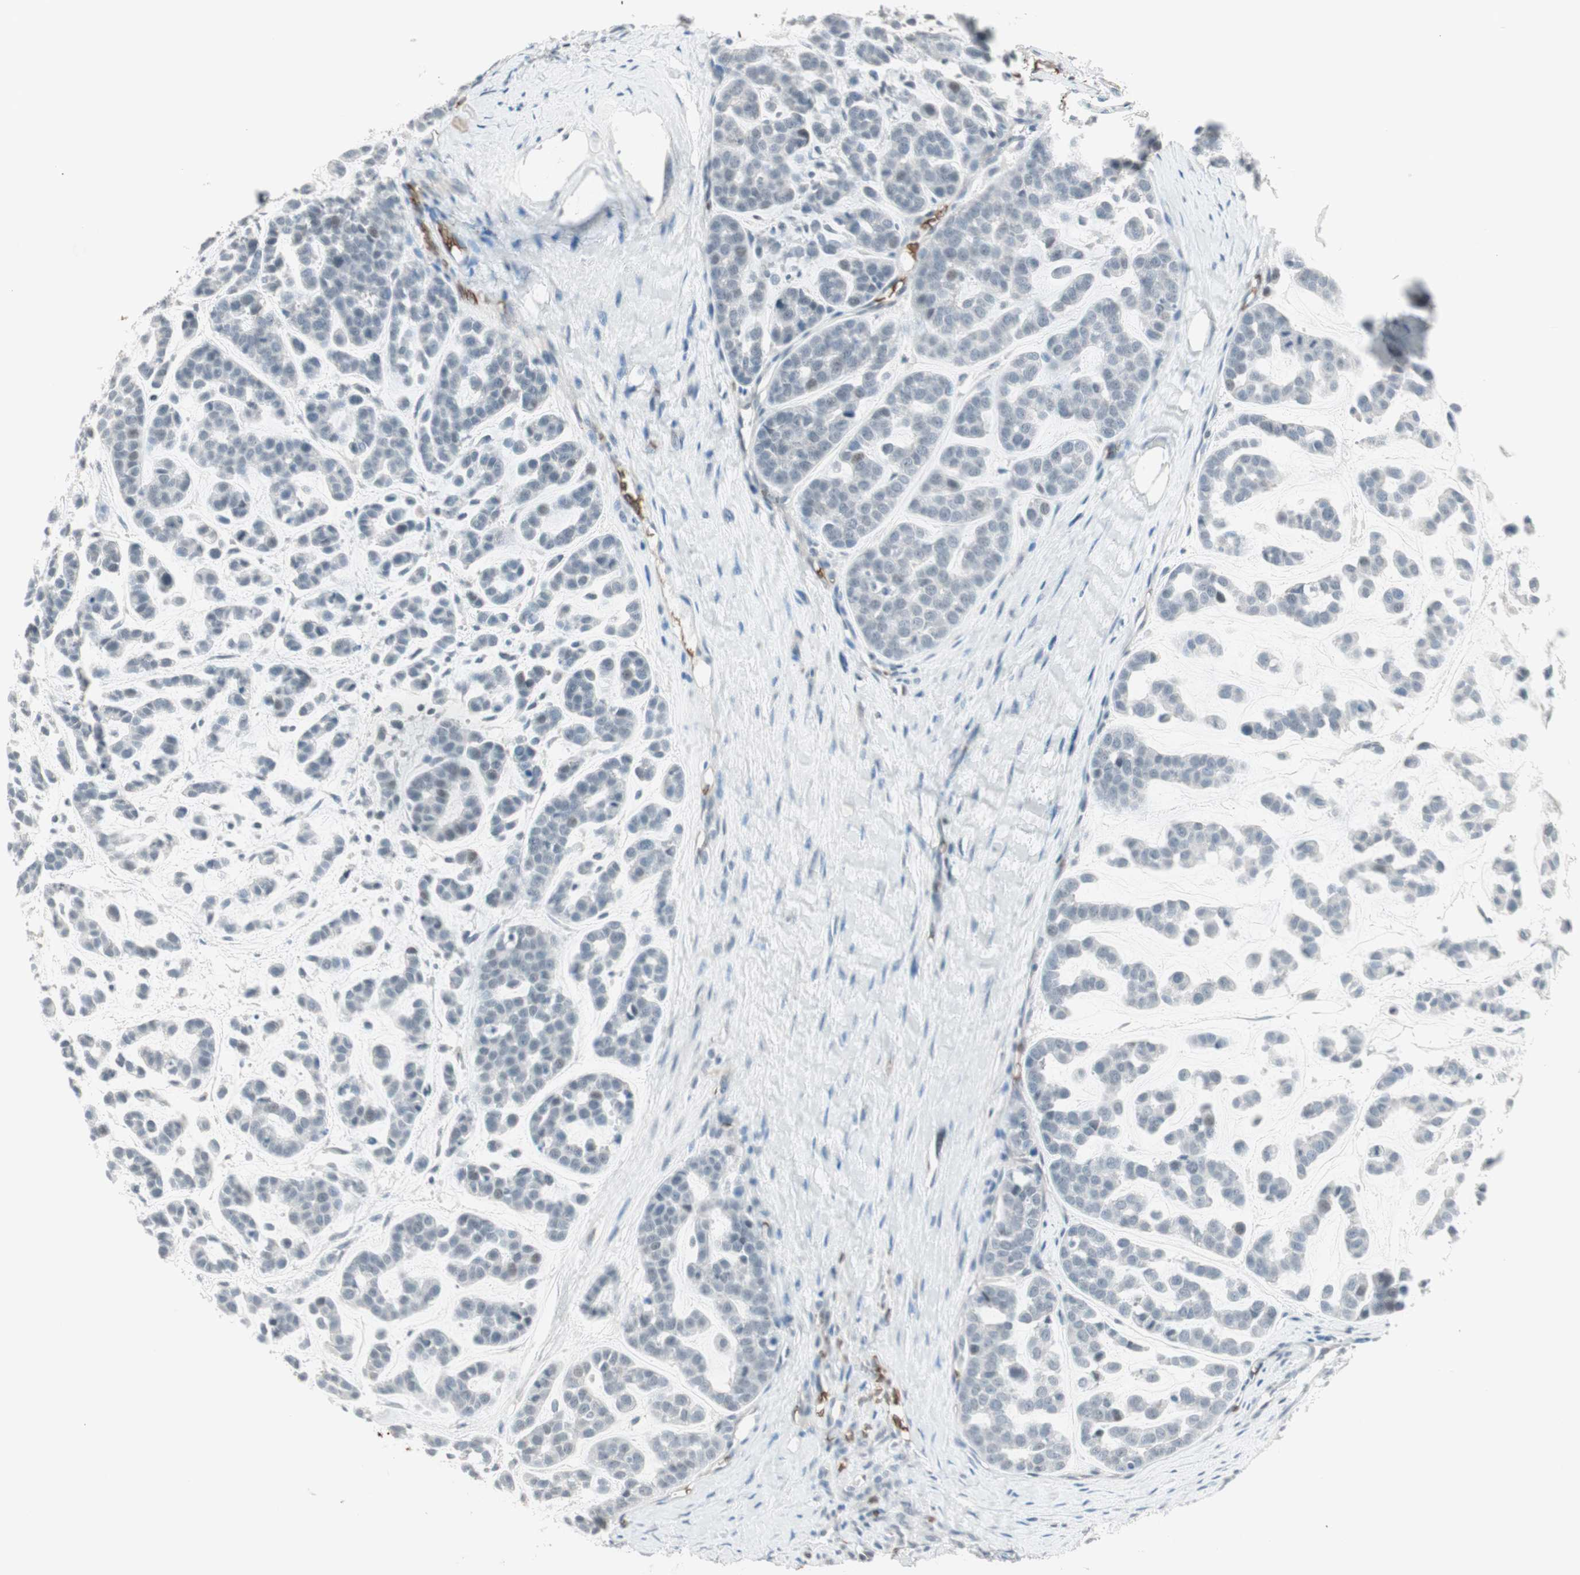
{"staining": {"intensity": "negative", "quantity": "none", "location": "none"}, "tissue": "head and neck cancer", "cell_type": "Tumor cells", "image_type": "cancer", "snomed": [{"axis": "morphology", "description": "Adenocarcinoma, NOS"}, {"axis": "morphology", "description": "Adenoma, NOS"}, {"axis": "topography", "description": "Head-Neck"}], "caption": "Immunohistochemical staining of human adenoma (head and neck) reveals no significant positivity in tumor cells.", "gene": "MAP4K1", "patient": {"sex": "female", "age": 55}}